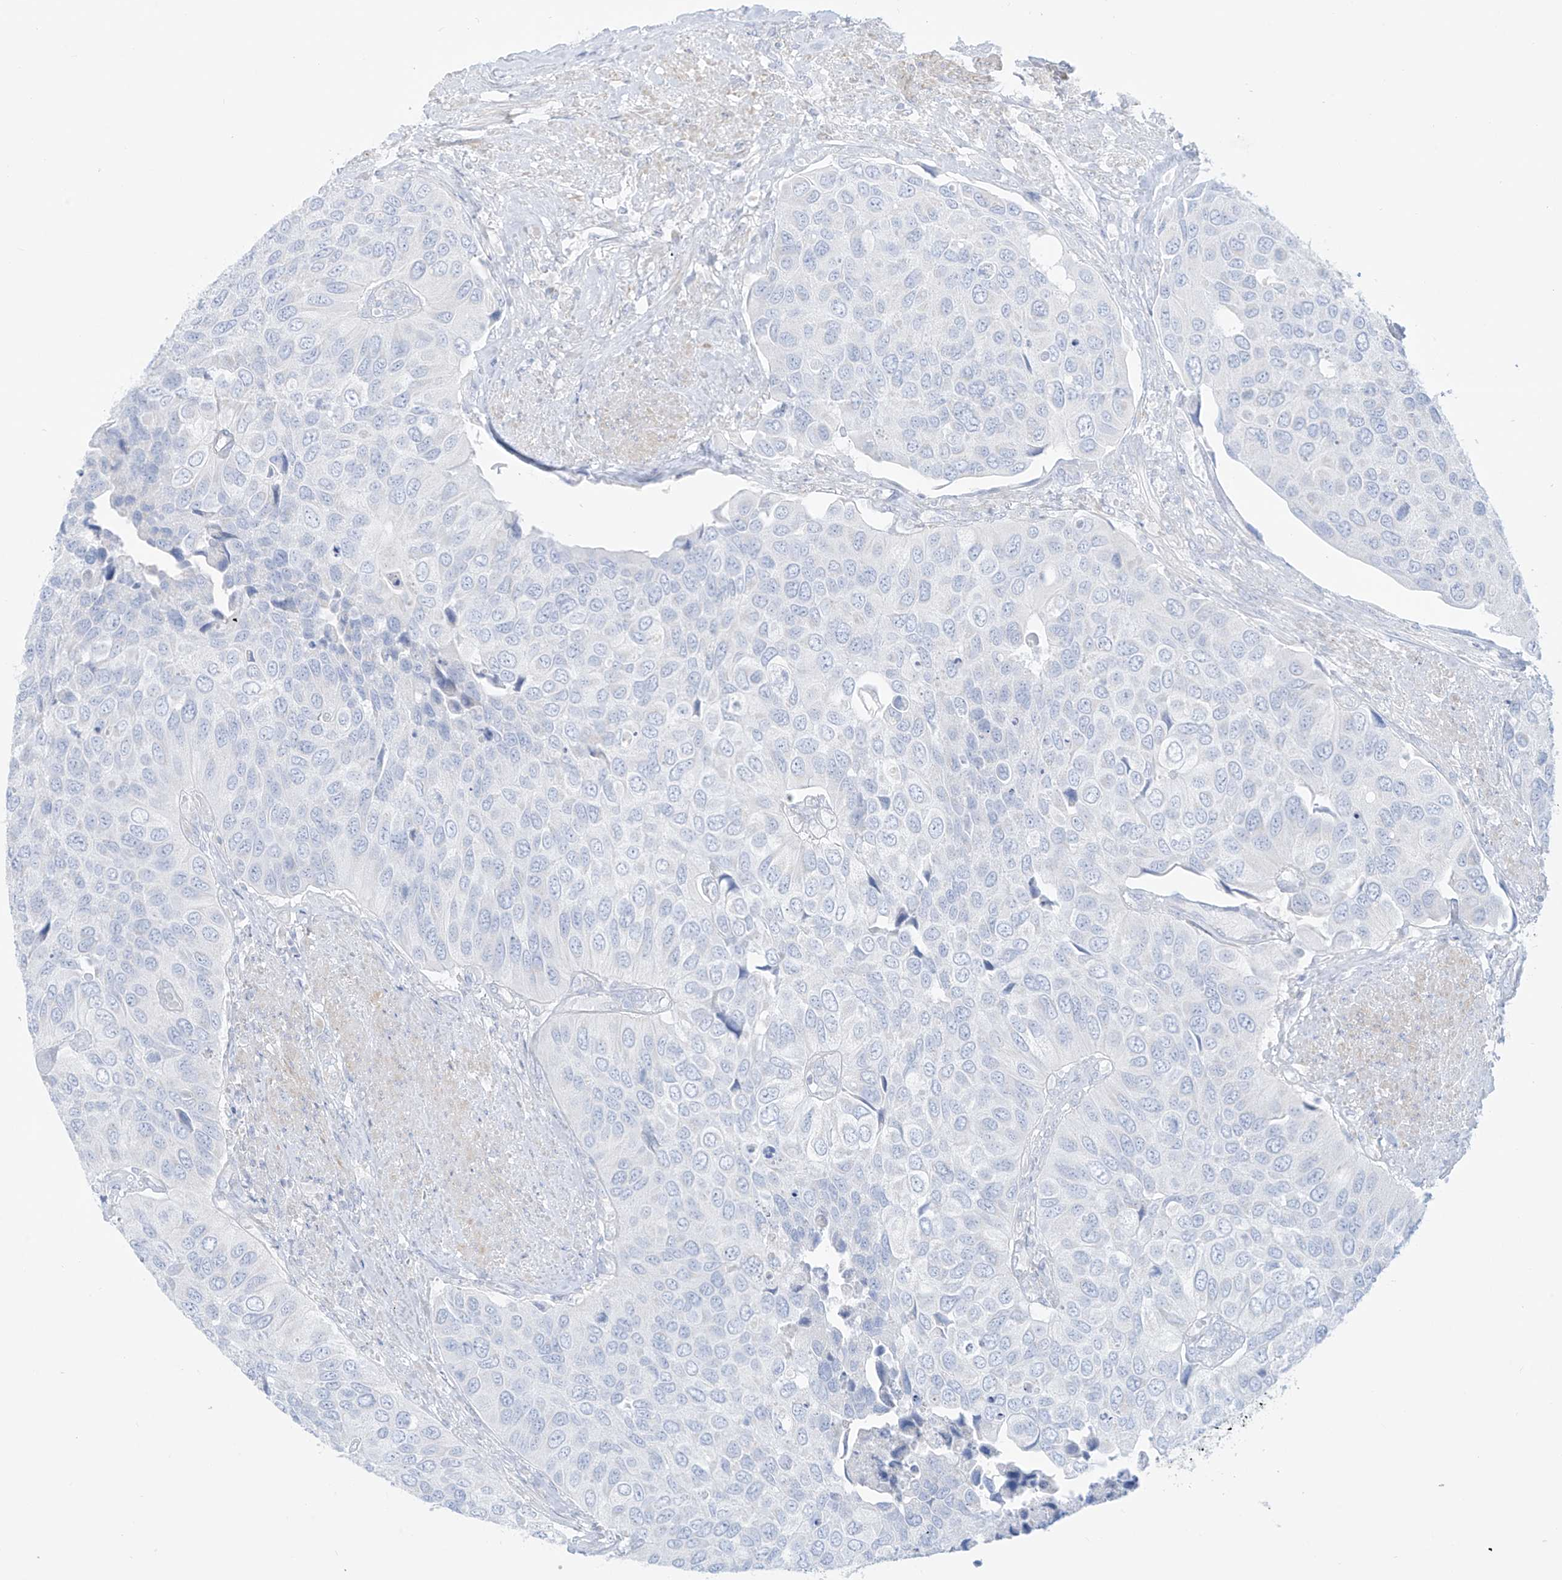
{"staining": {"intensity": "negative", "quantity": "none", "location": "none"}, "tissue": "urothelial cancer", "cell_type": "Tumor cells", "image_type": "cancer", "snomed": [{"axis": "morphology", "description": "Urothelial carcinoma, High grade"}, {"axis": "topography", "description": "Urinary bladder"}], "caption": "Immunohistochemistry of human high-grade urothelial carcinoma exhibits no positivity in tumor cells. (Stains: DAB (3,3'-diaminobenzidine) immunohistochemistry (IHC) with hematoxylin counter stain, Microscopy: brightfield microscopy at high magnification).", "gene": "SLC26A3", "patient": {"sex": "male", "age": 74}}